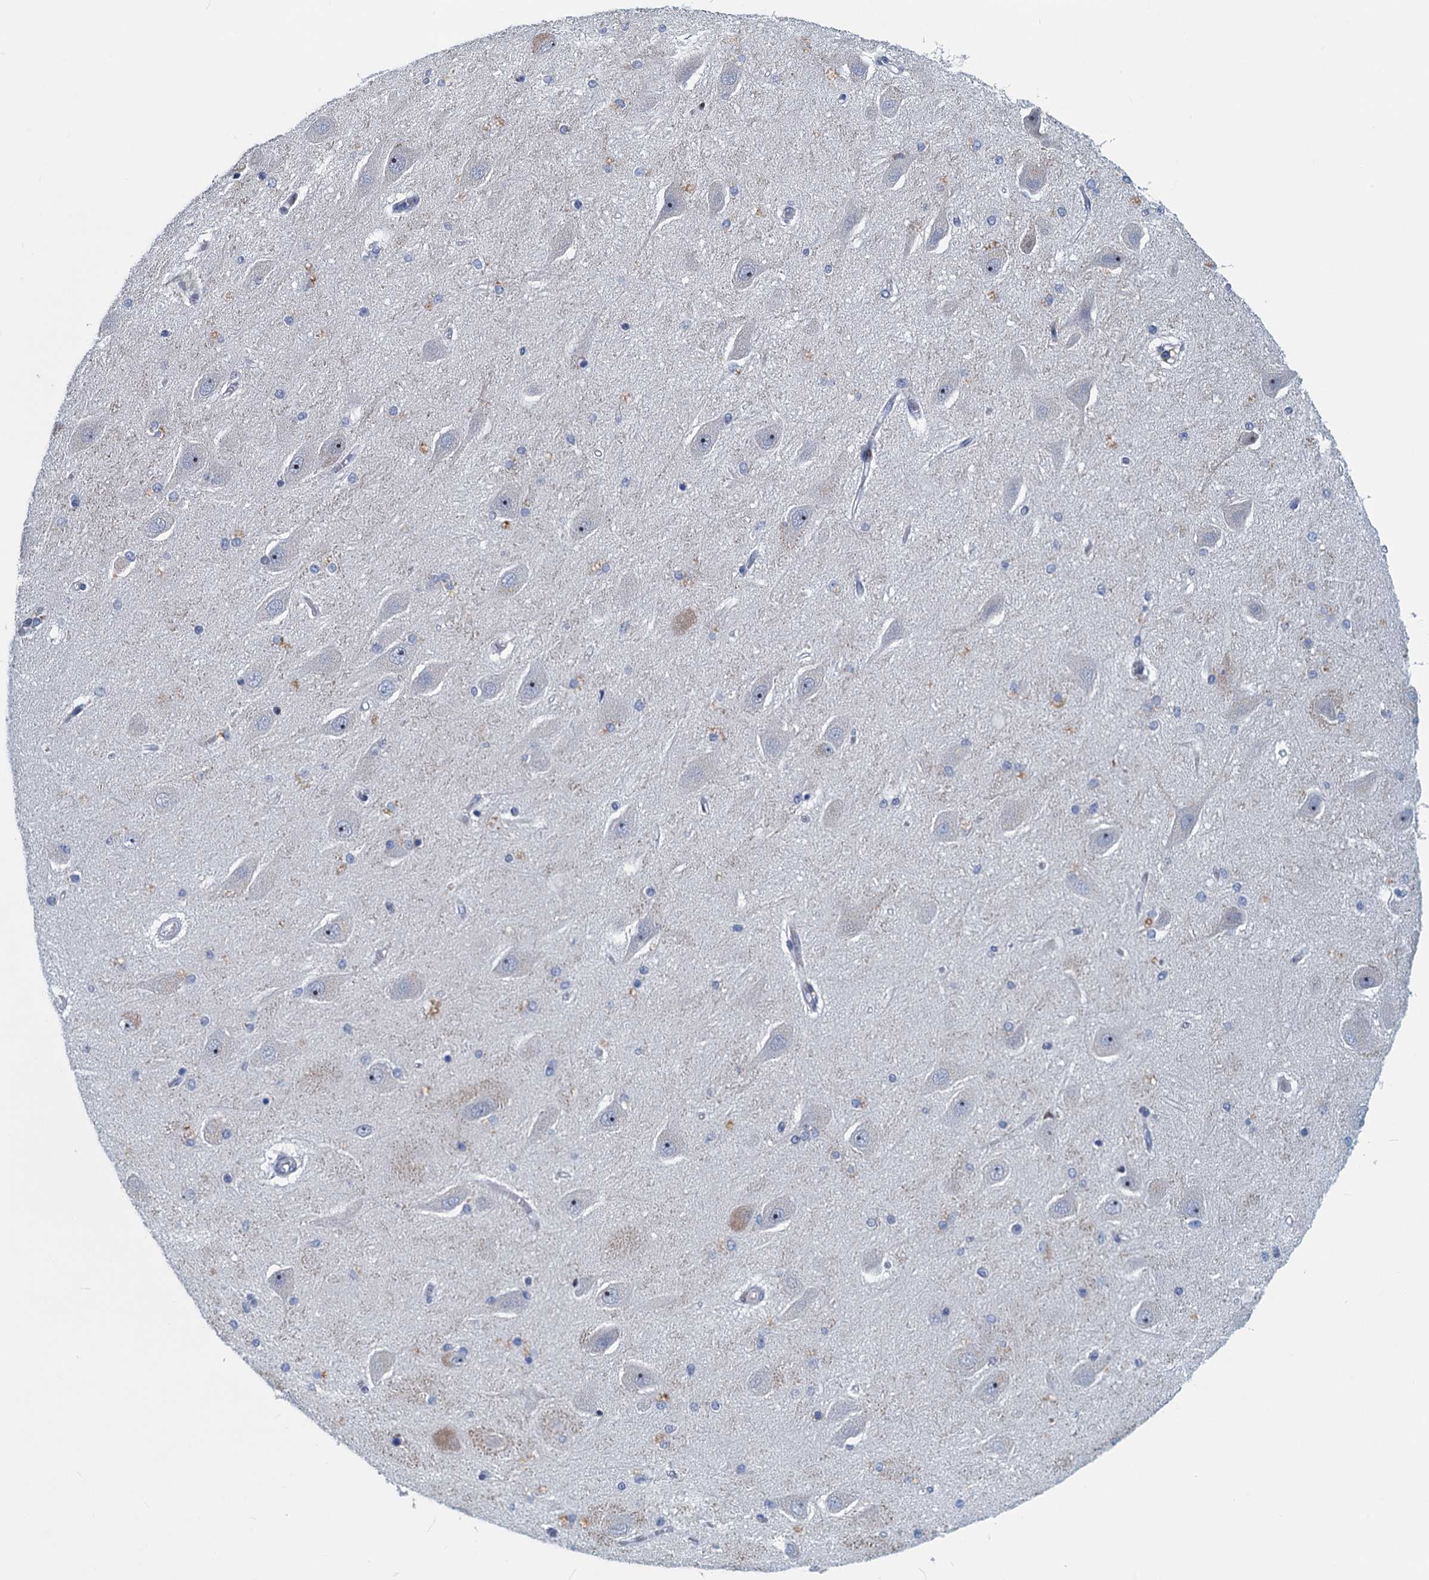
{"staining": {"intensity": "negative", "quantity": "none", "location": "none"}, "tissue": "hippocampus", "cell_type": "Glial cells", "image_type": "normal", "snomed": [{"axis": "morphology", "description": "Normal tissue, NOS"}, {"axis": "topography", "description": "Hippocampus"}], "caption": "Glial cells show no significant staining in normal hippocampus. (DAB immunohistochemistry with hematoxylin counter stain).", "gene": "ANKRD13D", "patient": {"sex": "female", "age": 54}}